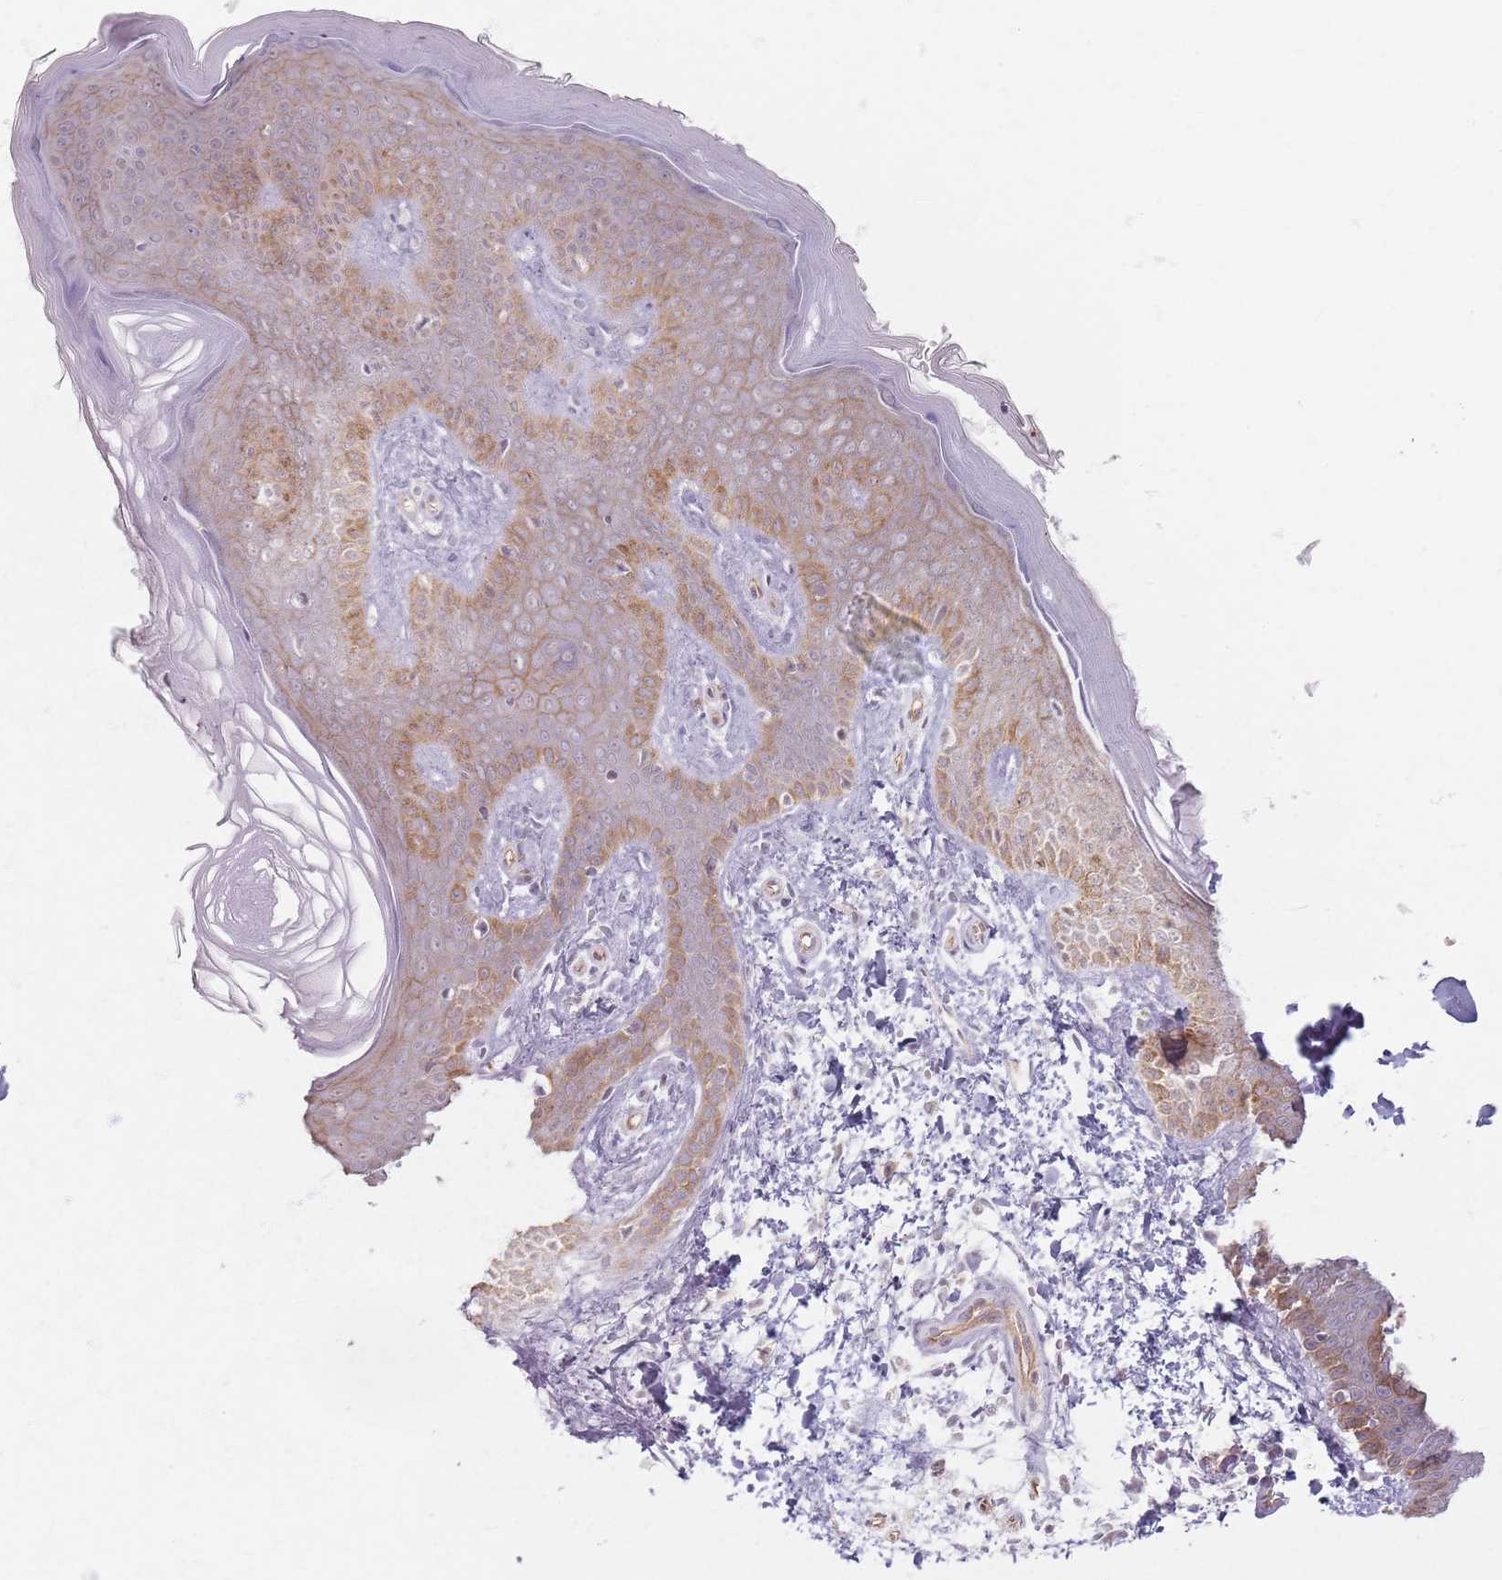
{"staining": {"intensity": "negative", "quantity": "none", "location": "none"}, "tissue": "skin", "cell_type": "Fibroblasts", "image_type": "normal", "snomed": [{"axis": "morphology", "description": "Normal tissue, NOS"}, {"axis": "topography", "description": "Skin"}], "caption": "High magnification brightfield microscopy of unremarkable skin stained with DAB (3,3'-diaminobenzidine) (brown) and counterstained with hematoxylin (blue): fibroblasts show no significant expression.", "gene": "KCNA5", "patient": {"sex": "male", "age": 36}}